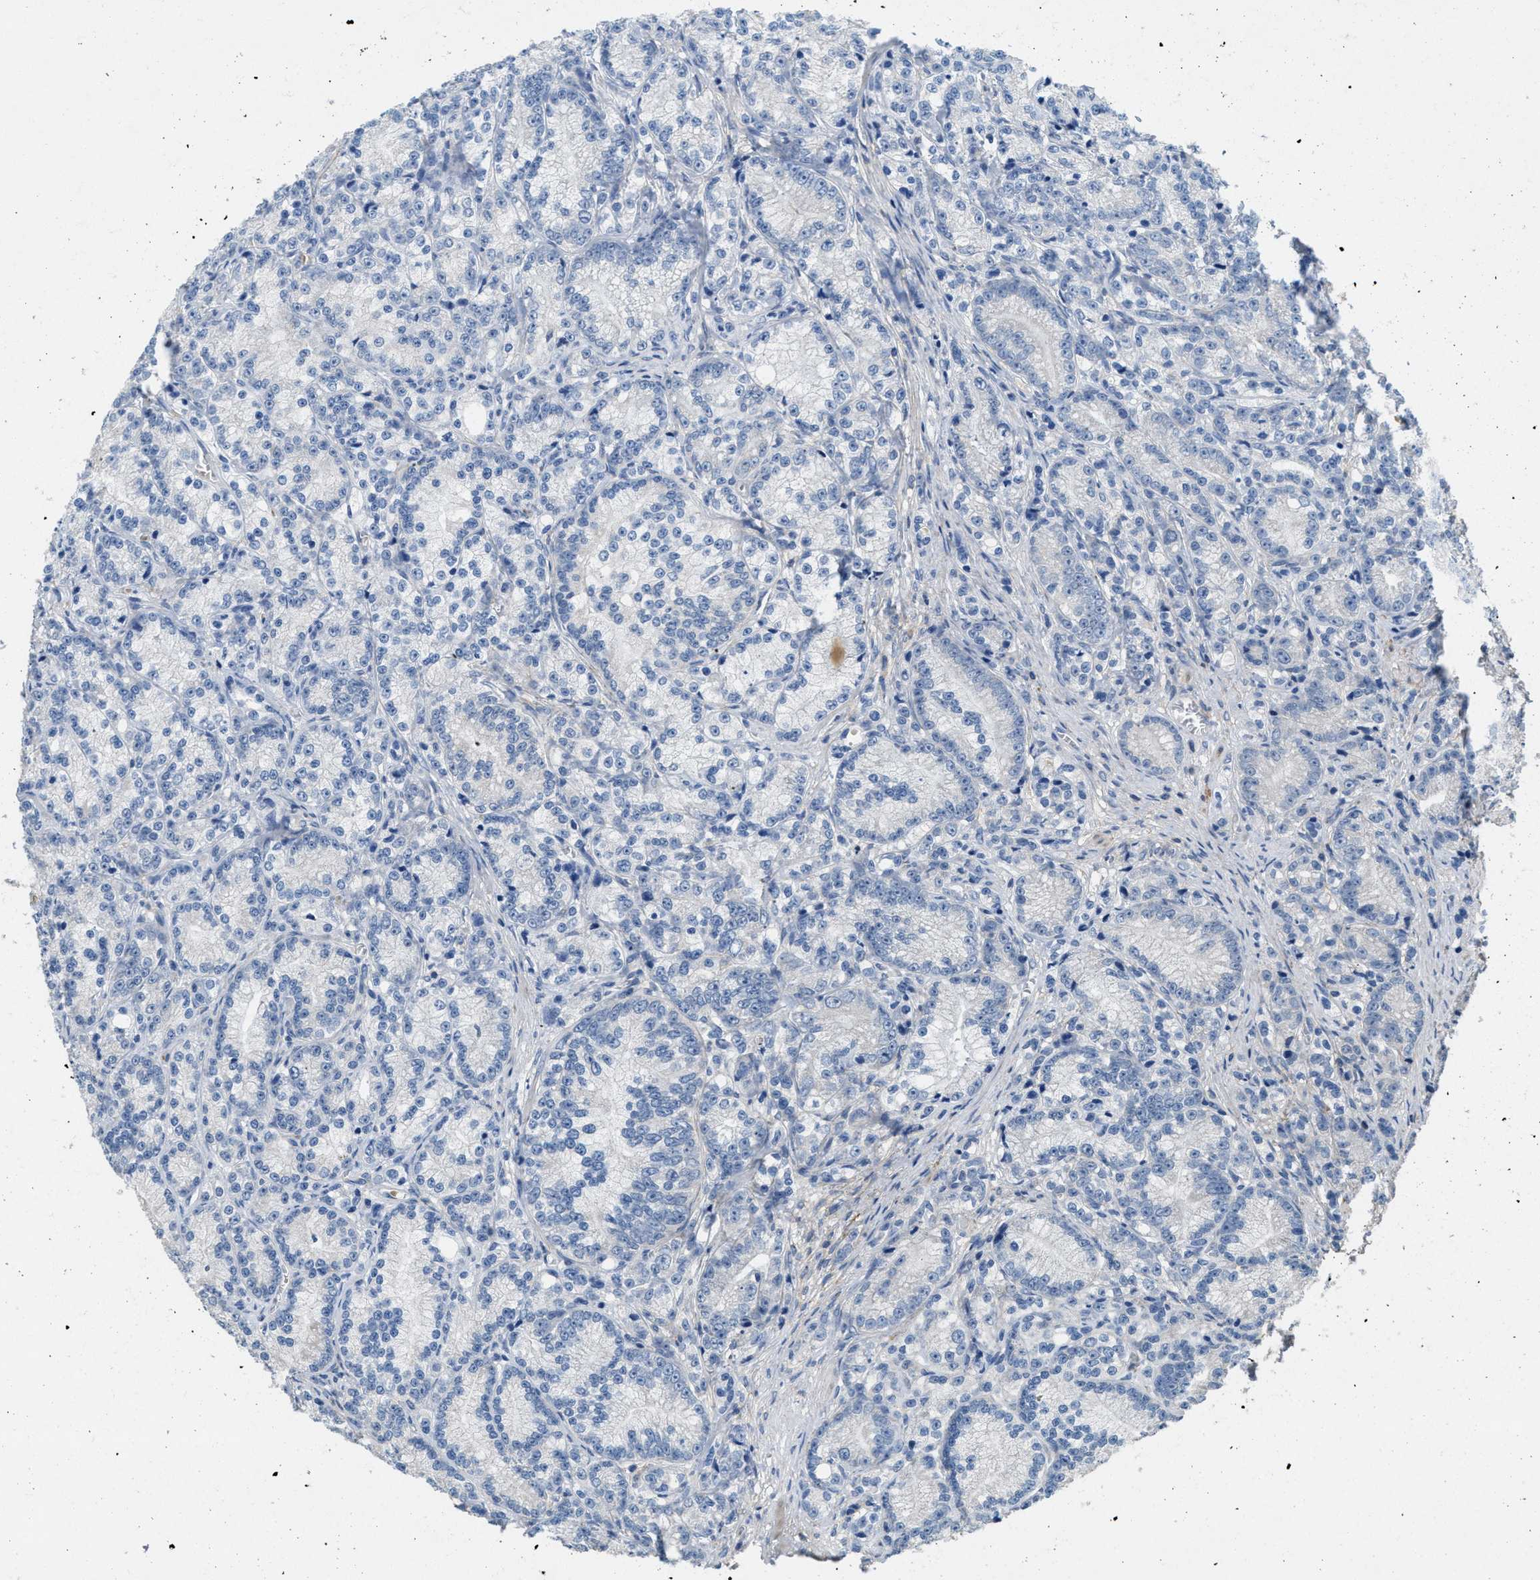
{"staining": {"intensity": "negative", "quantity": "none", "location": "none"}, "tissue": "prostate cancer", "cell_type": "Tumor cells", "image_type": "cancer", "snomed": [{"axis": "morphology", "description": "Adenocarcinoma, Low grade"}, {"axis": "topography", "description": "Prostate"}], "caption": "Tumor cells are negative for brown protein staining in prostate cancer. Brightfield microscopy of immunohistochemistry (IHC) stained with DAB (3,3'-diaminobenzidine) (brown) and hematoxylin (blue), captured at high magnification.", "gene": "DGKE", "patient": {"sex": "male", "age": 89}}